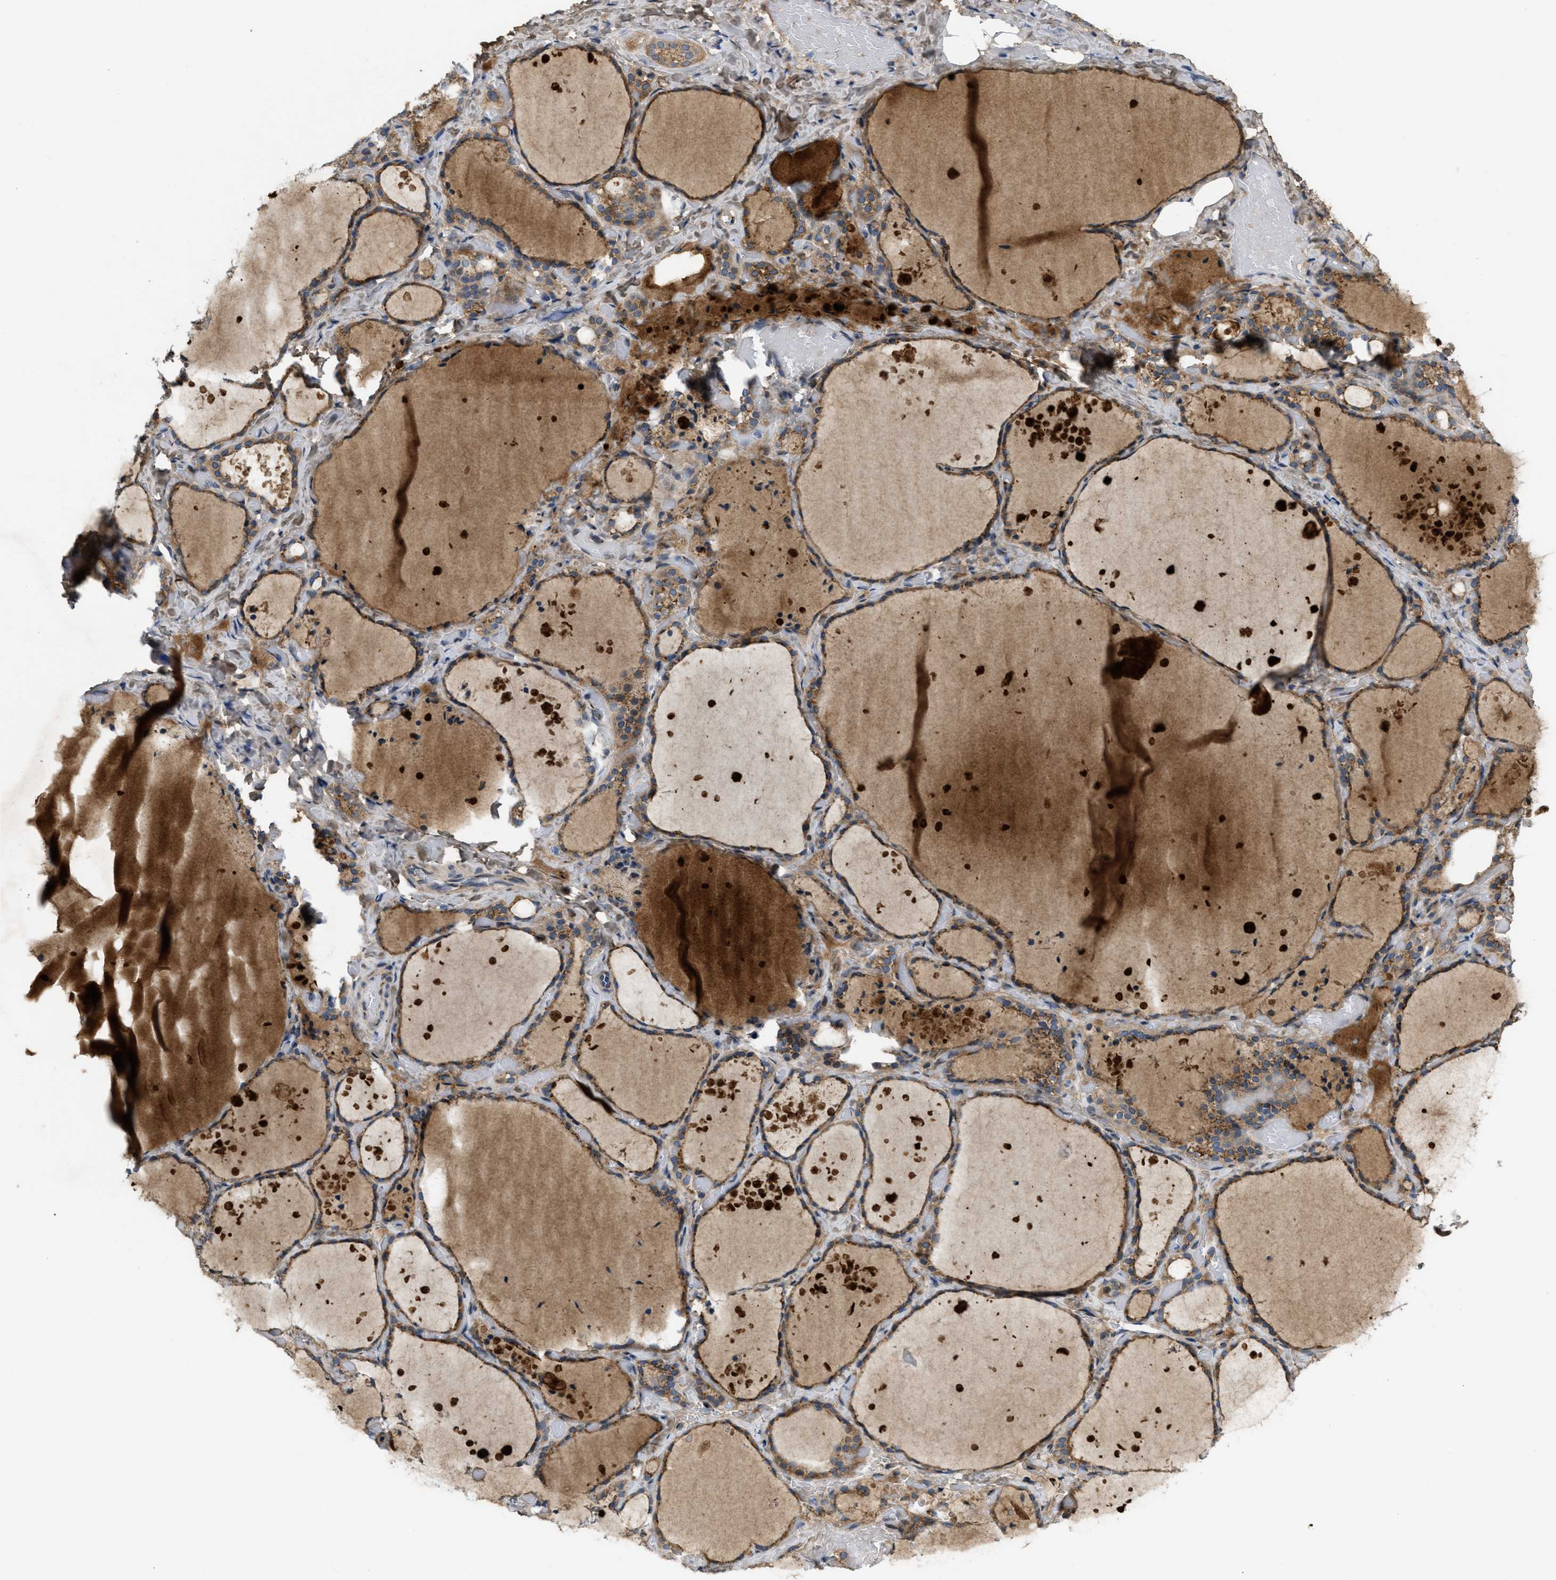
{"staining": {"intensity": "moderate", "quantity": ">75%", "location": "cytoplasmic/membranous"}, "tissue": "thyroid gland", "cell_type": "Glandular cells", "image_type": "normal", "snomed": [{"axis": "morphology", "description": "Normal tissue, NOS"}, {"axis": "topography", "description": "Thyroid gland"}], "caption": "Protein expression analysis of normal thyroid gland displays moderate cytoplasmic/membranous staining in about >75% of glandular cells. Nuclei are stained in blue.", "gene": "ZNF70", "patient": {"sex": "female", "age": 44}}